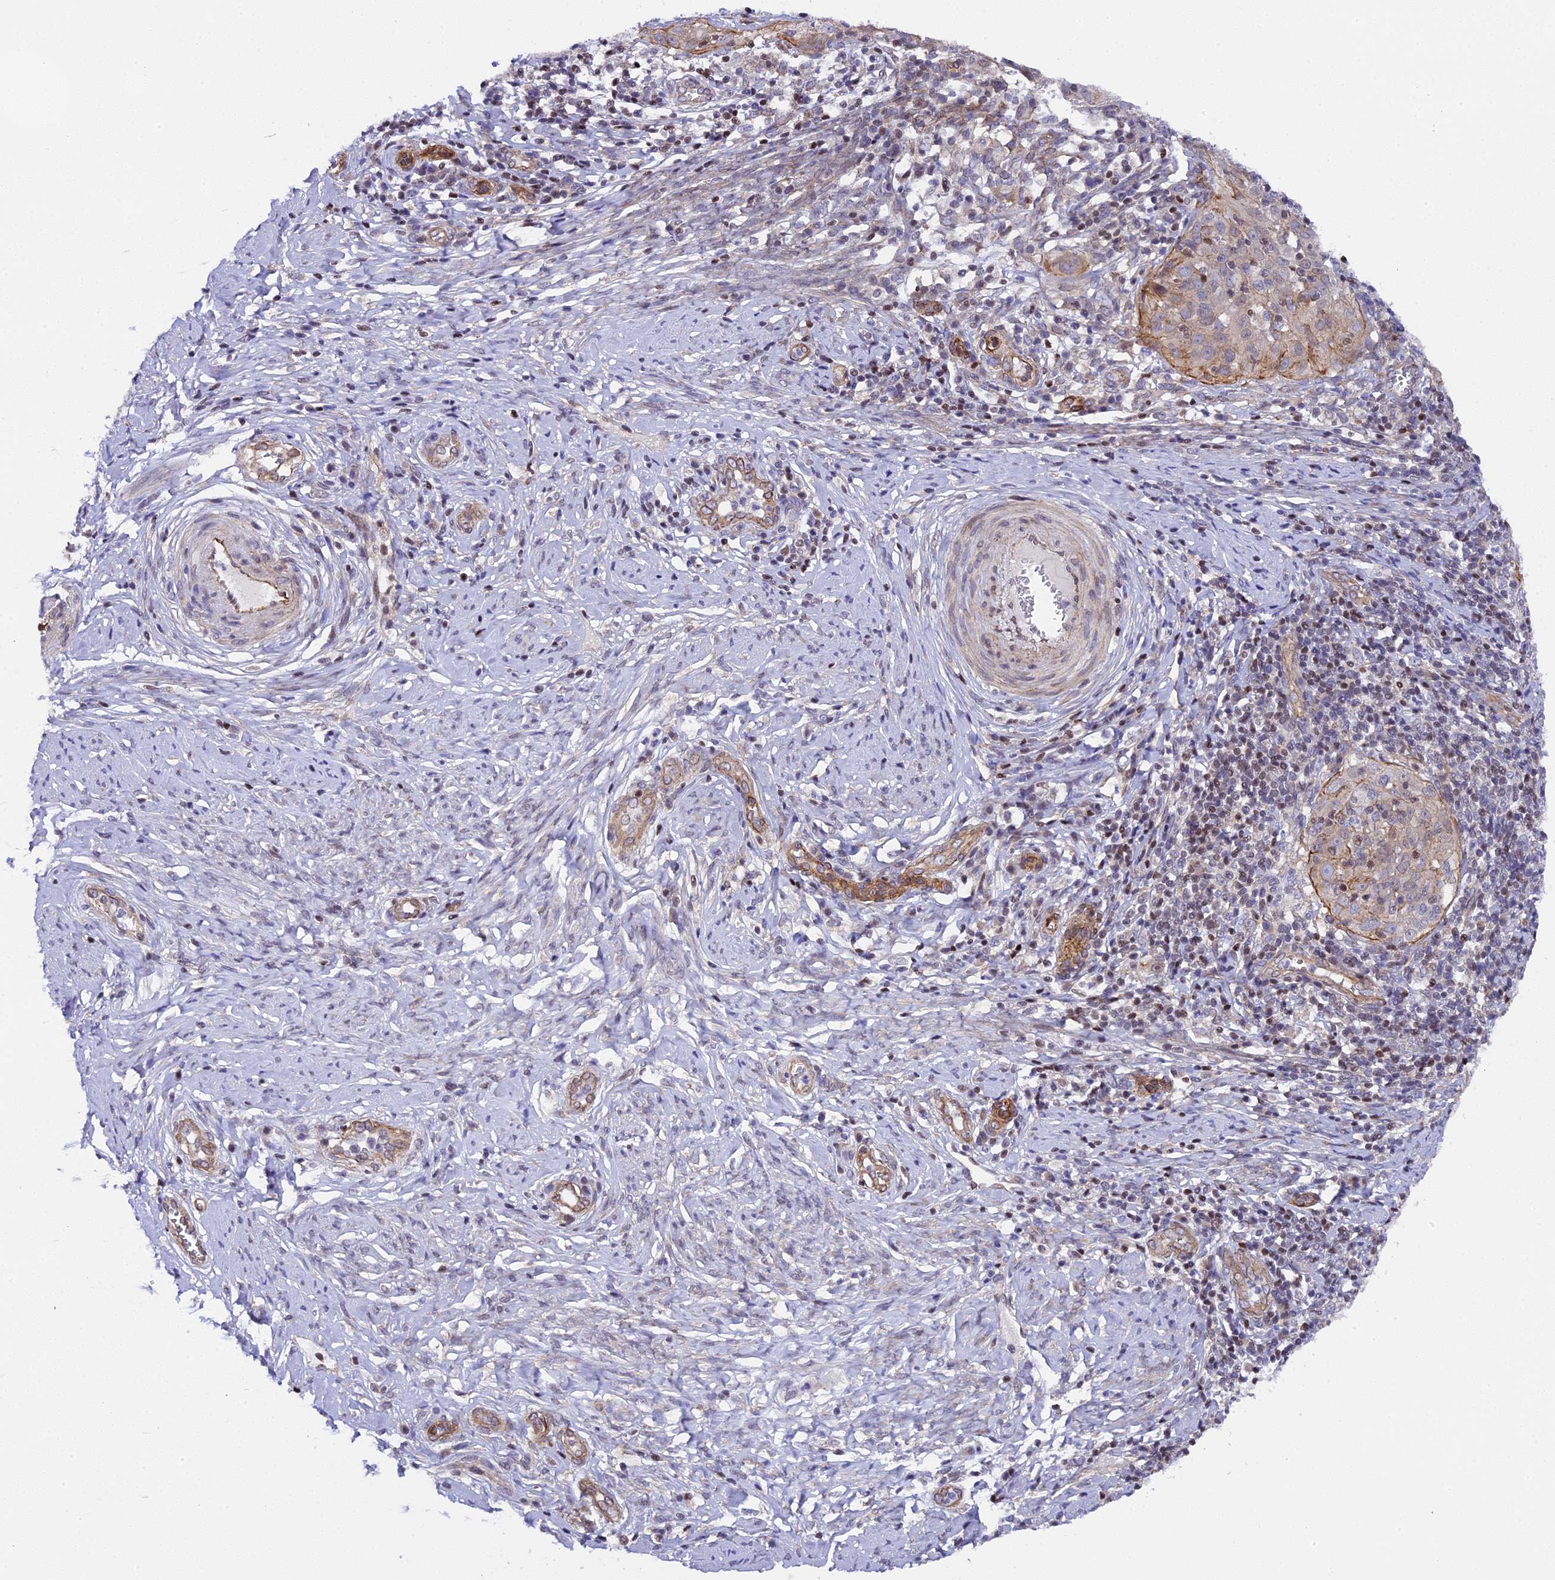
{"staining": {"intensity": "weak", "quantity": "<25%", "location": "cytoplasmic/membranous"}, "tissue": "cervical cancer", "cell_type": "Tumor cells", "image_type": "cancer", "snomed": [{"axis": "morphology", "description": "Normal tissue, NOS"}, {"axis": "morphology", "description": "Squamous cell carcinoma, NOS"}, {"axis": "topography", "description": "Cervix"}], "caption": "The immunohistochemistry (IHC) micrograph has no significant staining in tumor cells of cervical squamous cell carcinoma tissue.", "gene": "SP4", "patient": {"sex": "female", "age": 31}}